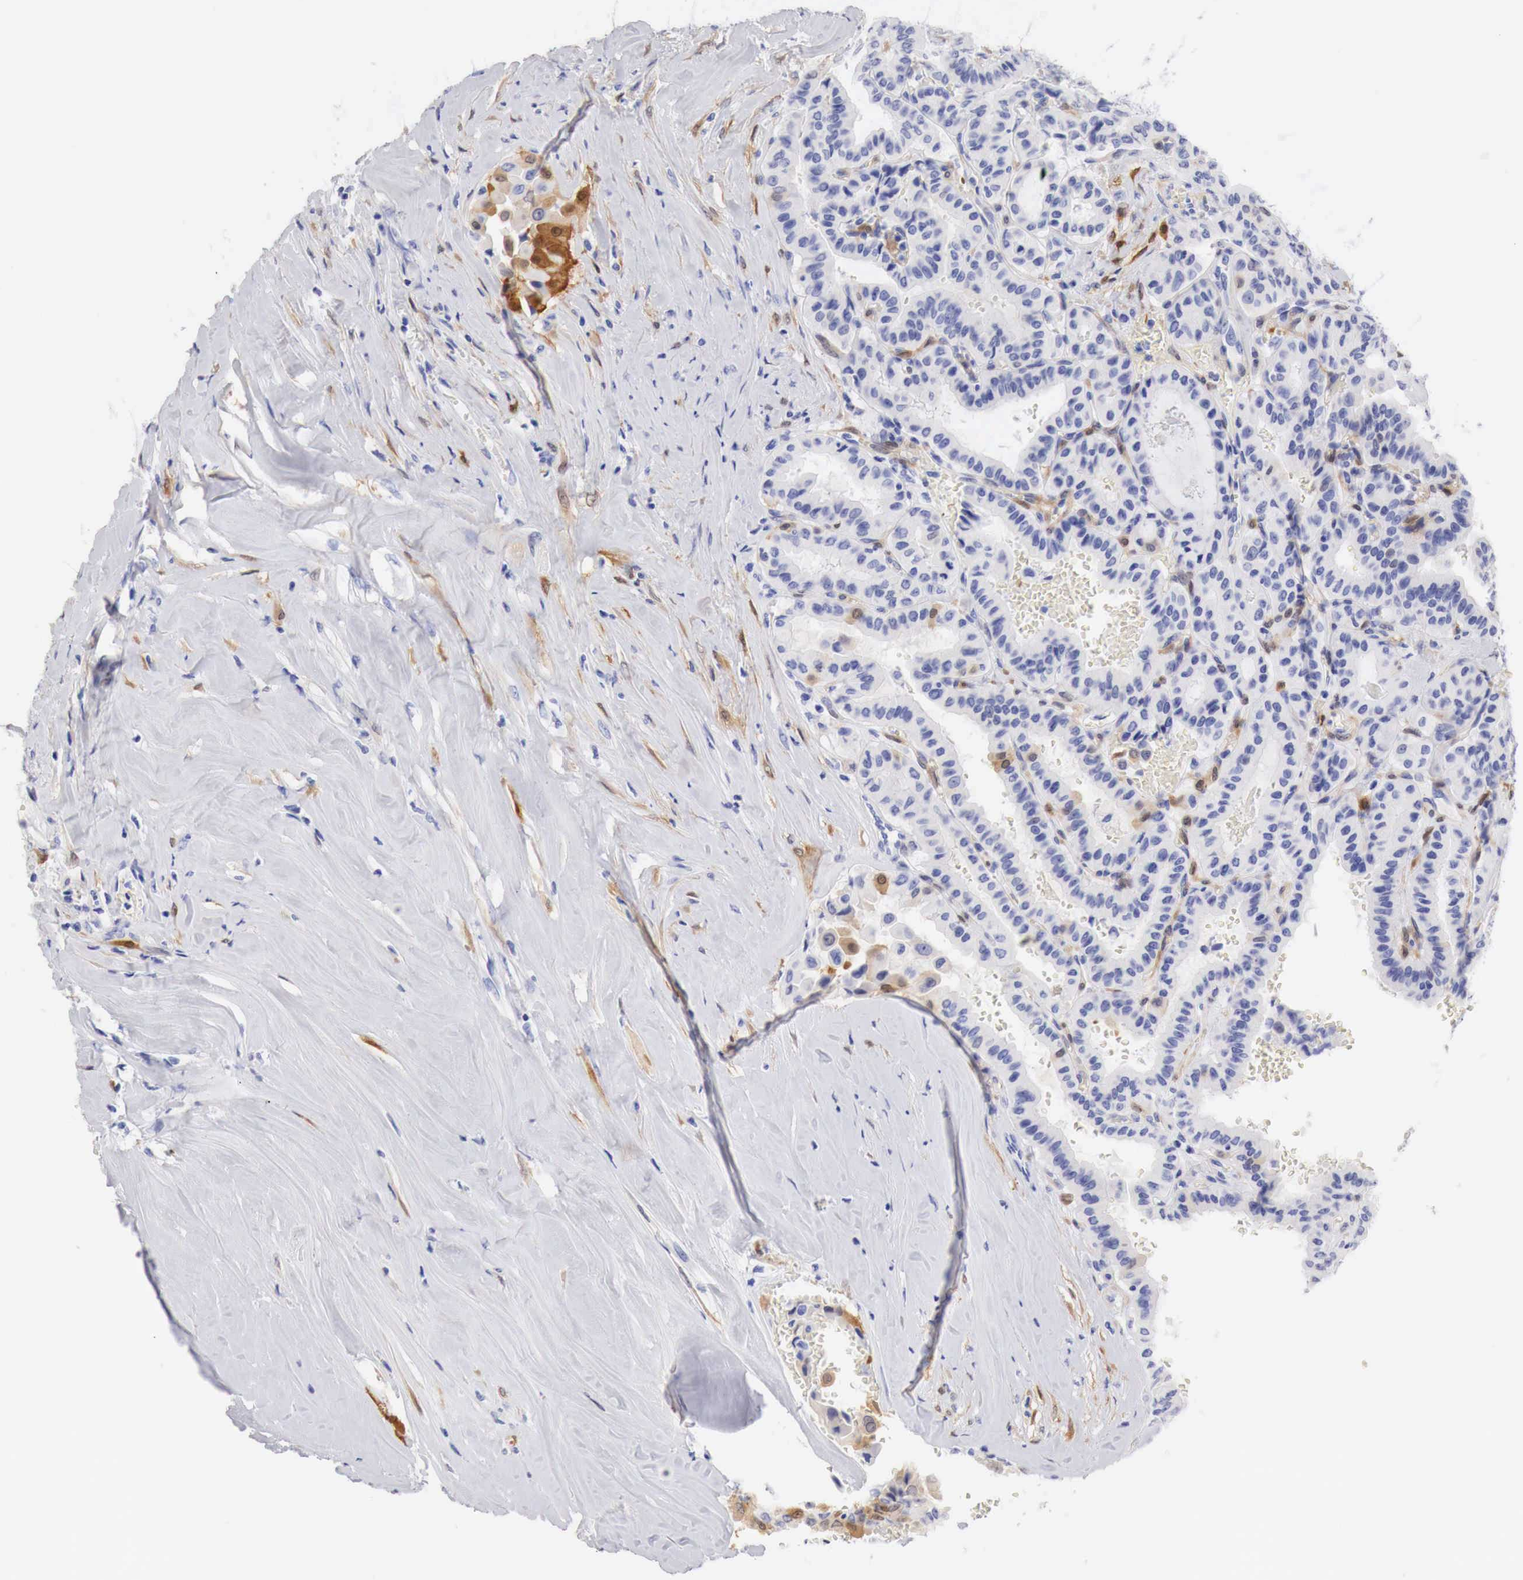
{"staining": {"intensity": "moderate", "quantity": "<25%", "location": "cytoplasmic/membranous"}, "tissue": "thyroid cancer", "cell_type": "Tumor cells", "image_type": "cancer", "snomed": [{"axis": "morphology", "description": "Papillary adenocarcinoma, NOS"}, {"axis": "topography", "description": "Thyroid gland"}], "caption": "Protein expression analysis of human thyroid cancer reveals moderate cytoplasmic/membranous positivity in approximately <25% of tumor cells.", "gene": "CDKN2A", "patient": {"sex": "male", "age": 87}}